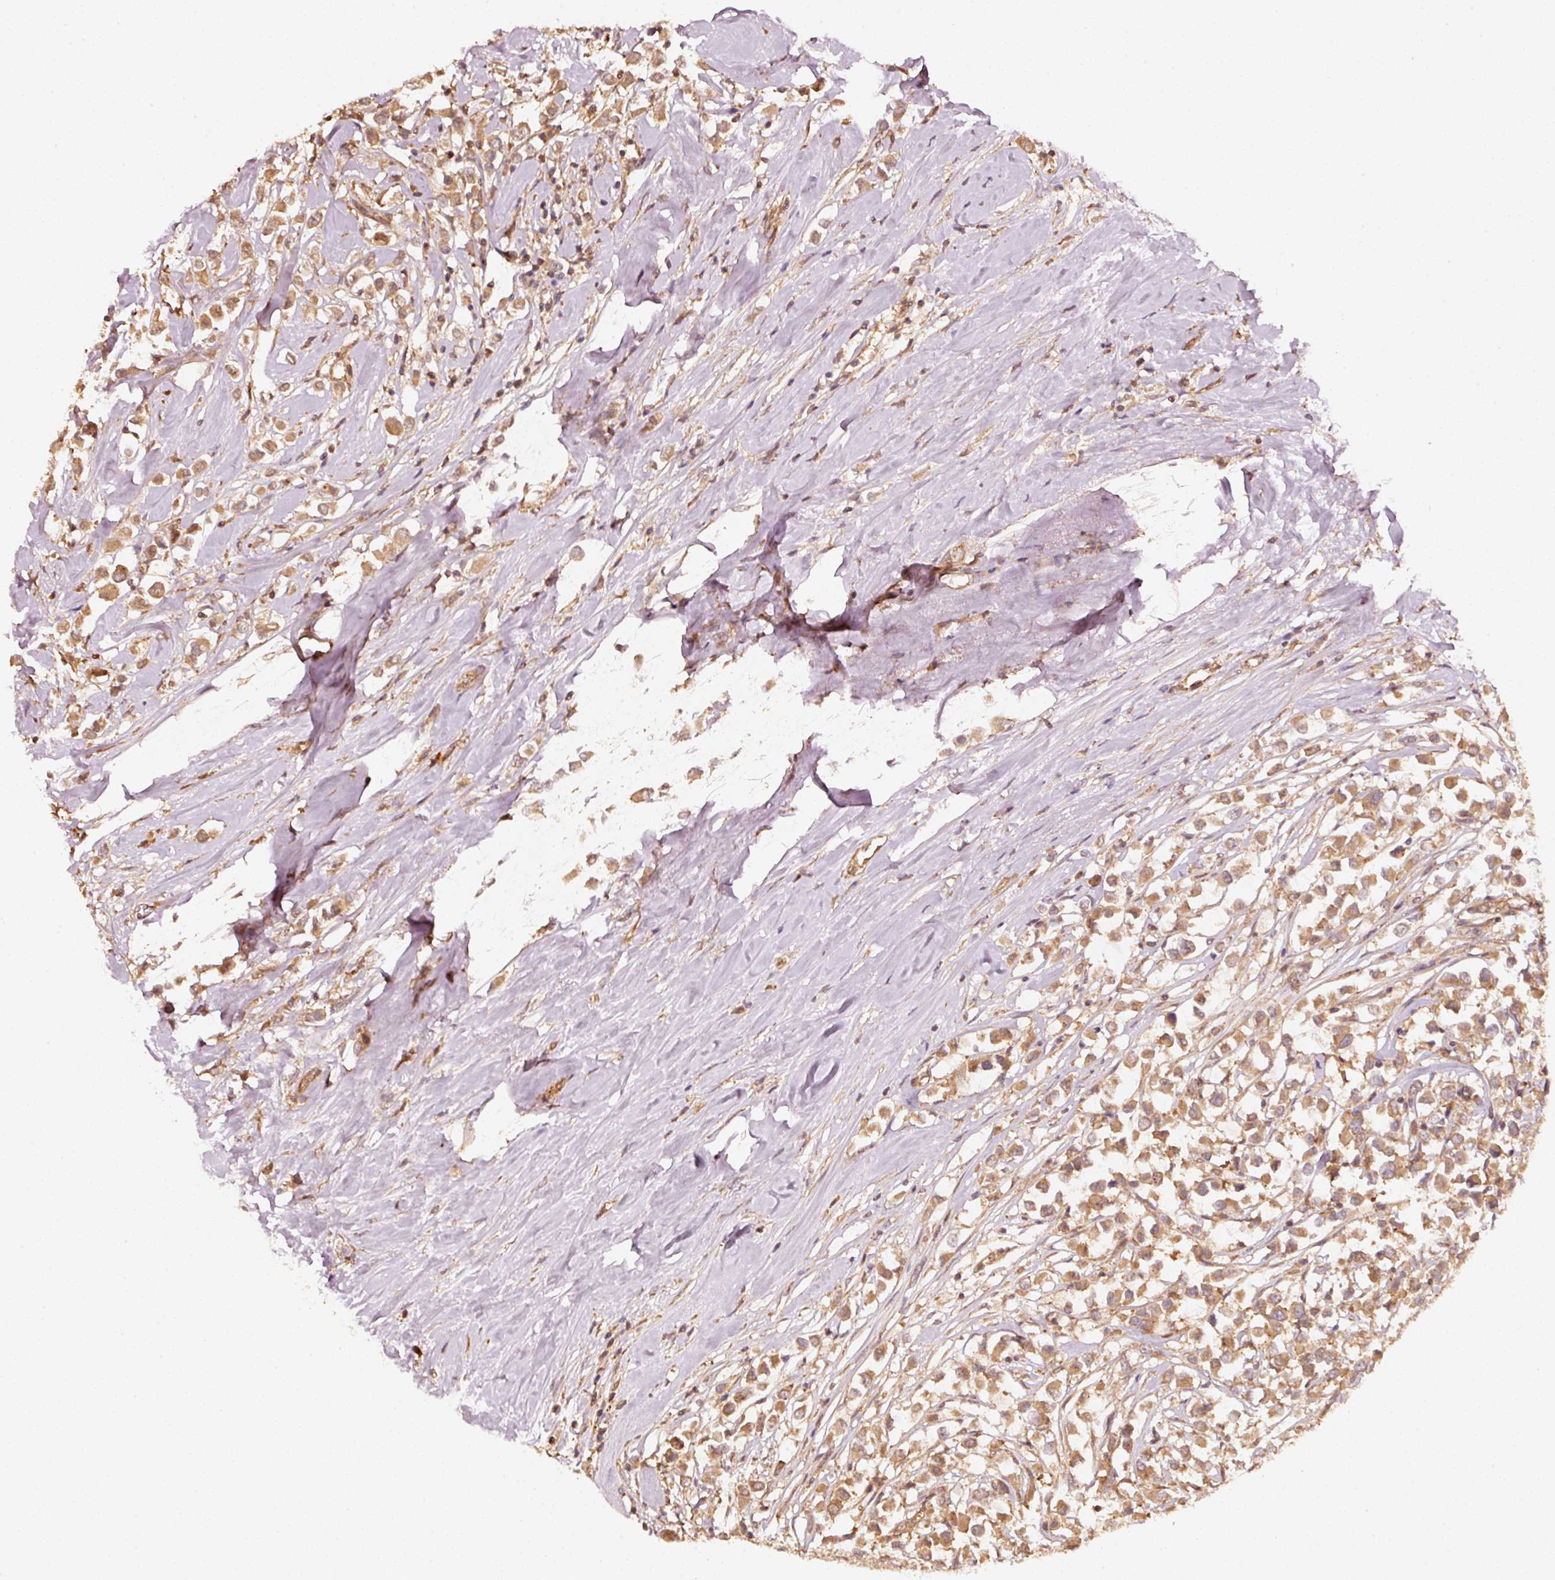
{"staining": {"intensity": "moderate", "quantity": ">75%", "location": "cytoplasmic/membranous"}, "tissue": "breast cancer", "cell_type": "Tumor cells", "image_type": "cancer", "snomed": [{"axis": "morphology", "description": "Duct carcinoma"}, {"axis": "topography", "description": "Breast"}], "caption": "Brown immunohistochemical staining in human breast invasive ductal carcinoma demonstrates moderate cytoplasmic/membranous expression in approximately >75% of tumor cells. Using DAB (brown) and hematoxylin (blue) stains, captured at high magnification using brightfield microscopy.", "gene": "STAU1", "patient": {"sex": "female", "age": 61}}